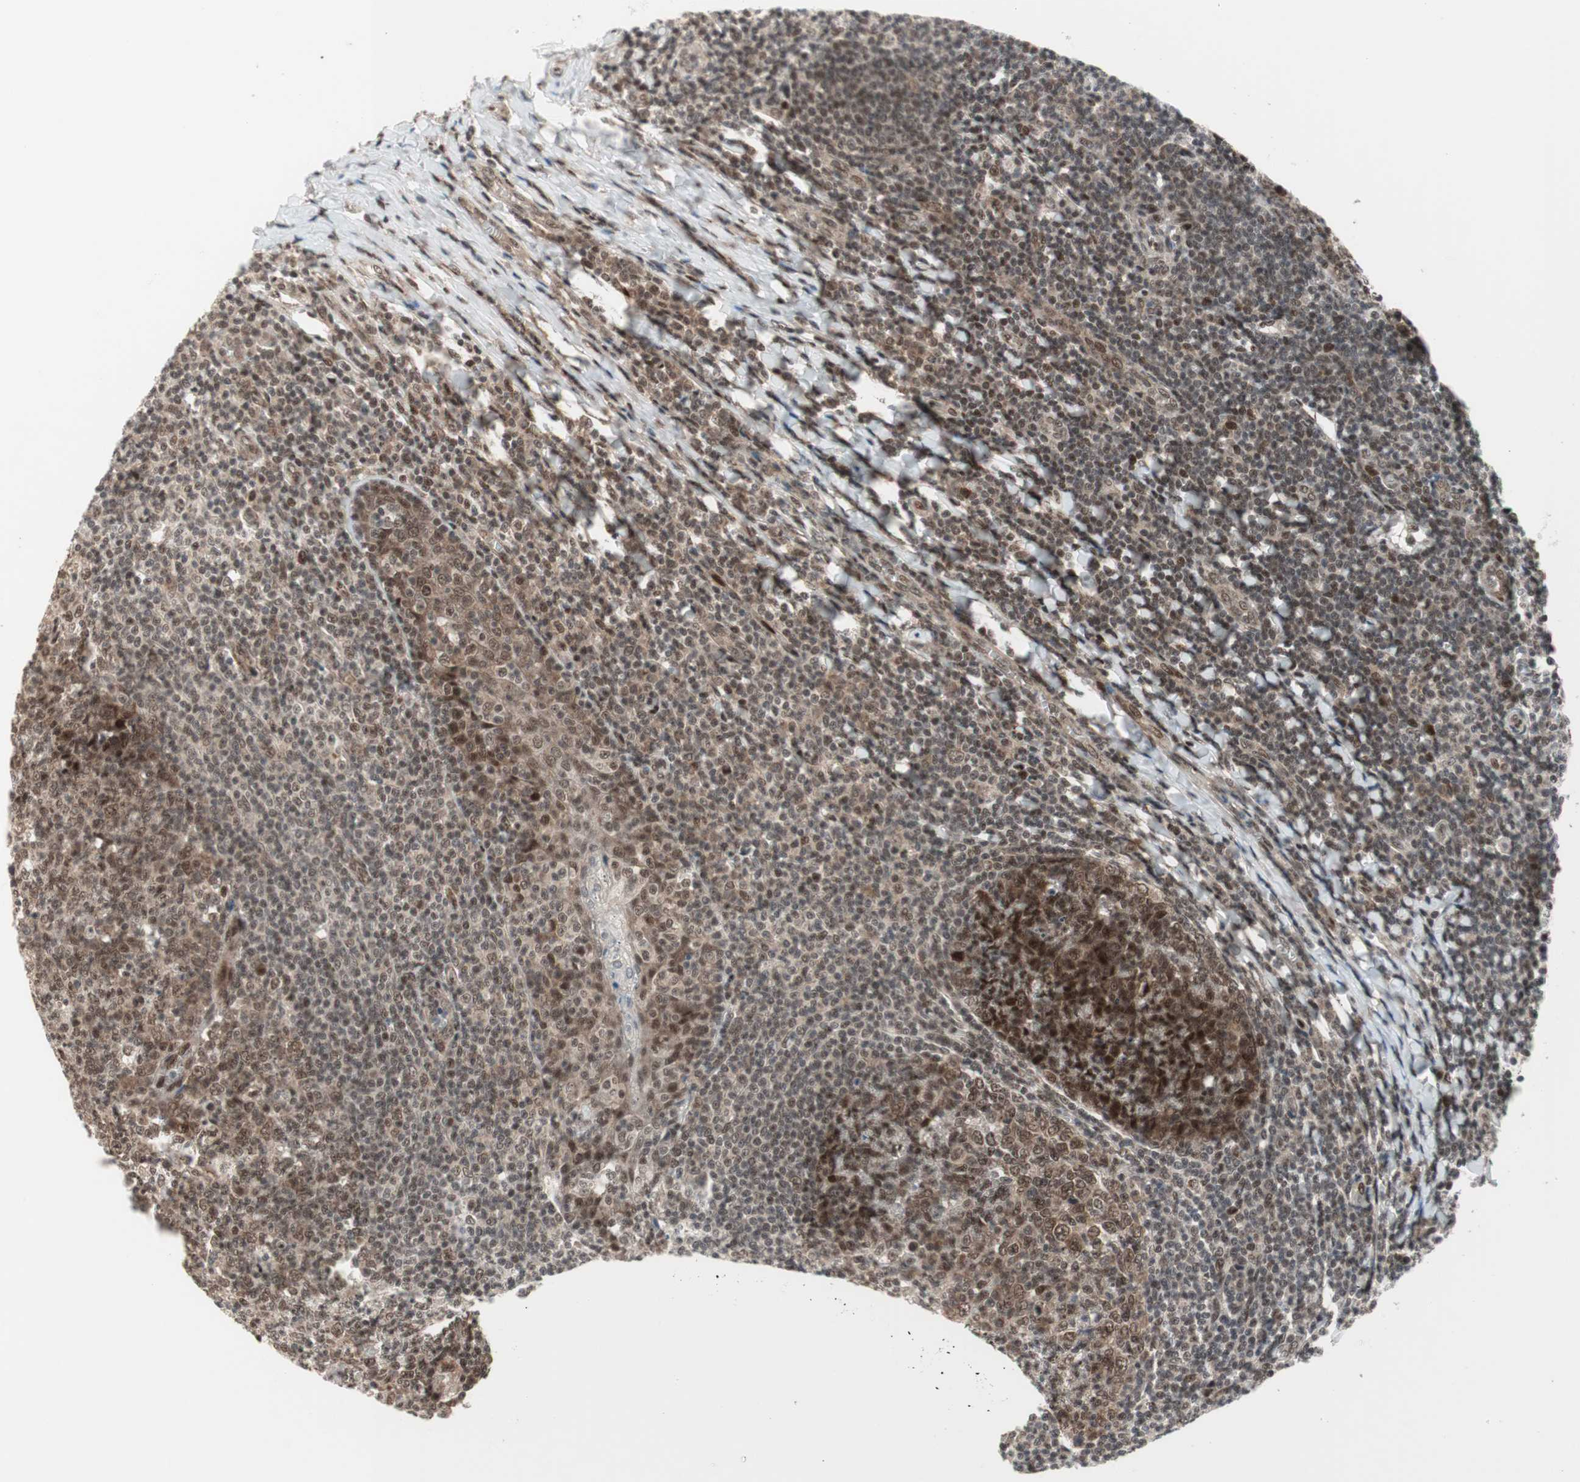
{"staining": {"intensity": "strong", "quantity": ">75%", "location": "nuclear"}, "tissue": "tonsil", "cell_type": "Germinal center cells", "image_type": "normal", "snomed": [{"axis": "morphology", "description": "Normal tissue, NOS"}, {"axis": "topography", "description": "Tonsil"}], "caption": "Brown immunohistochemical staining in benign tonsil exhibits strong nuclear positivity in approximately >75% of germinal center cells. (IHC, brightfield microscopy, high magnification).", "gene": "TCF12", "patient": {"sex": "male", "age": 31}}